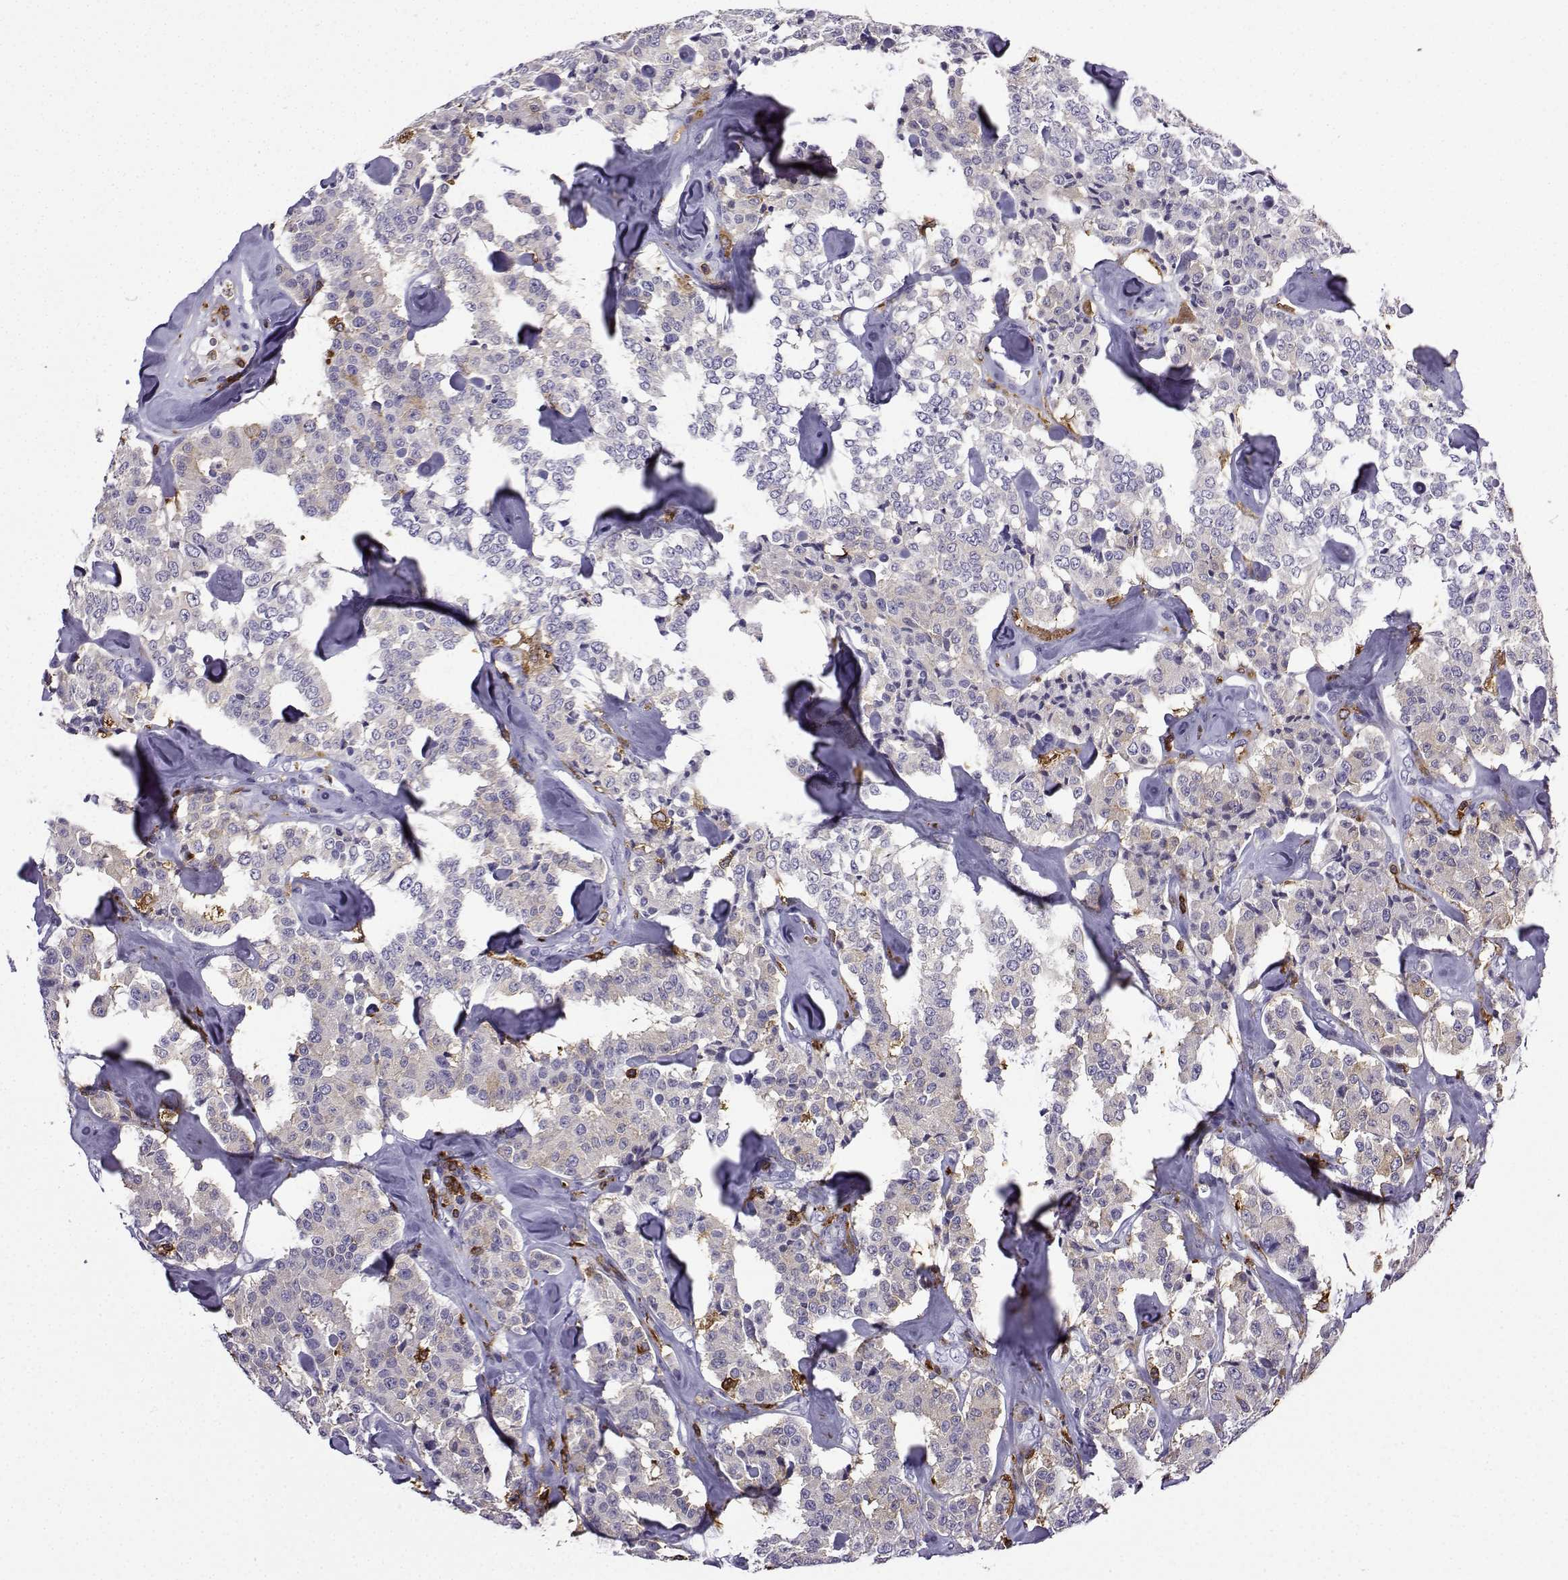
{"staining": {"intensity": "negative", "quantity": "none", "location": "none"}, "tissue": "carcinoid", "cell_type": "Tumor cells", "image_type": "cancer", "snomed": [{"axis": "morphology", "description": "Carcinoid, malignant, NOS"}, {"axis": "topography", "description": "Pancreas"}], "caption": "This is an IHC micrograph of carcinoid (malignant). There is no staining in tumor cells.", "gene": "DOCK10", "patient": {"sex": "male", "age": 41}}